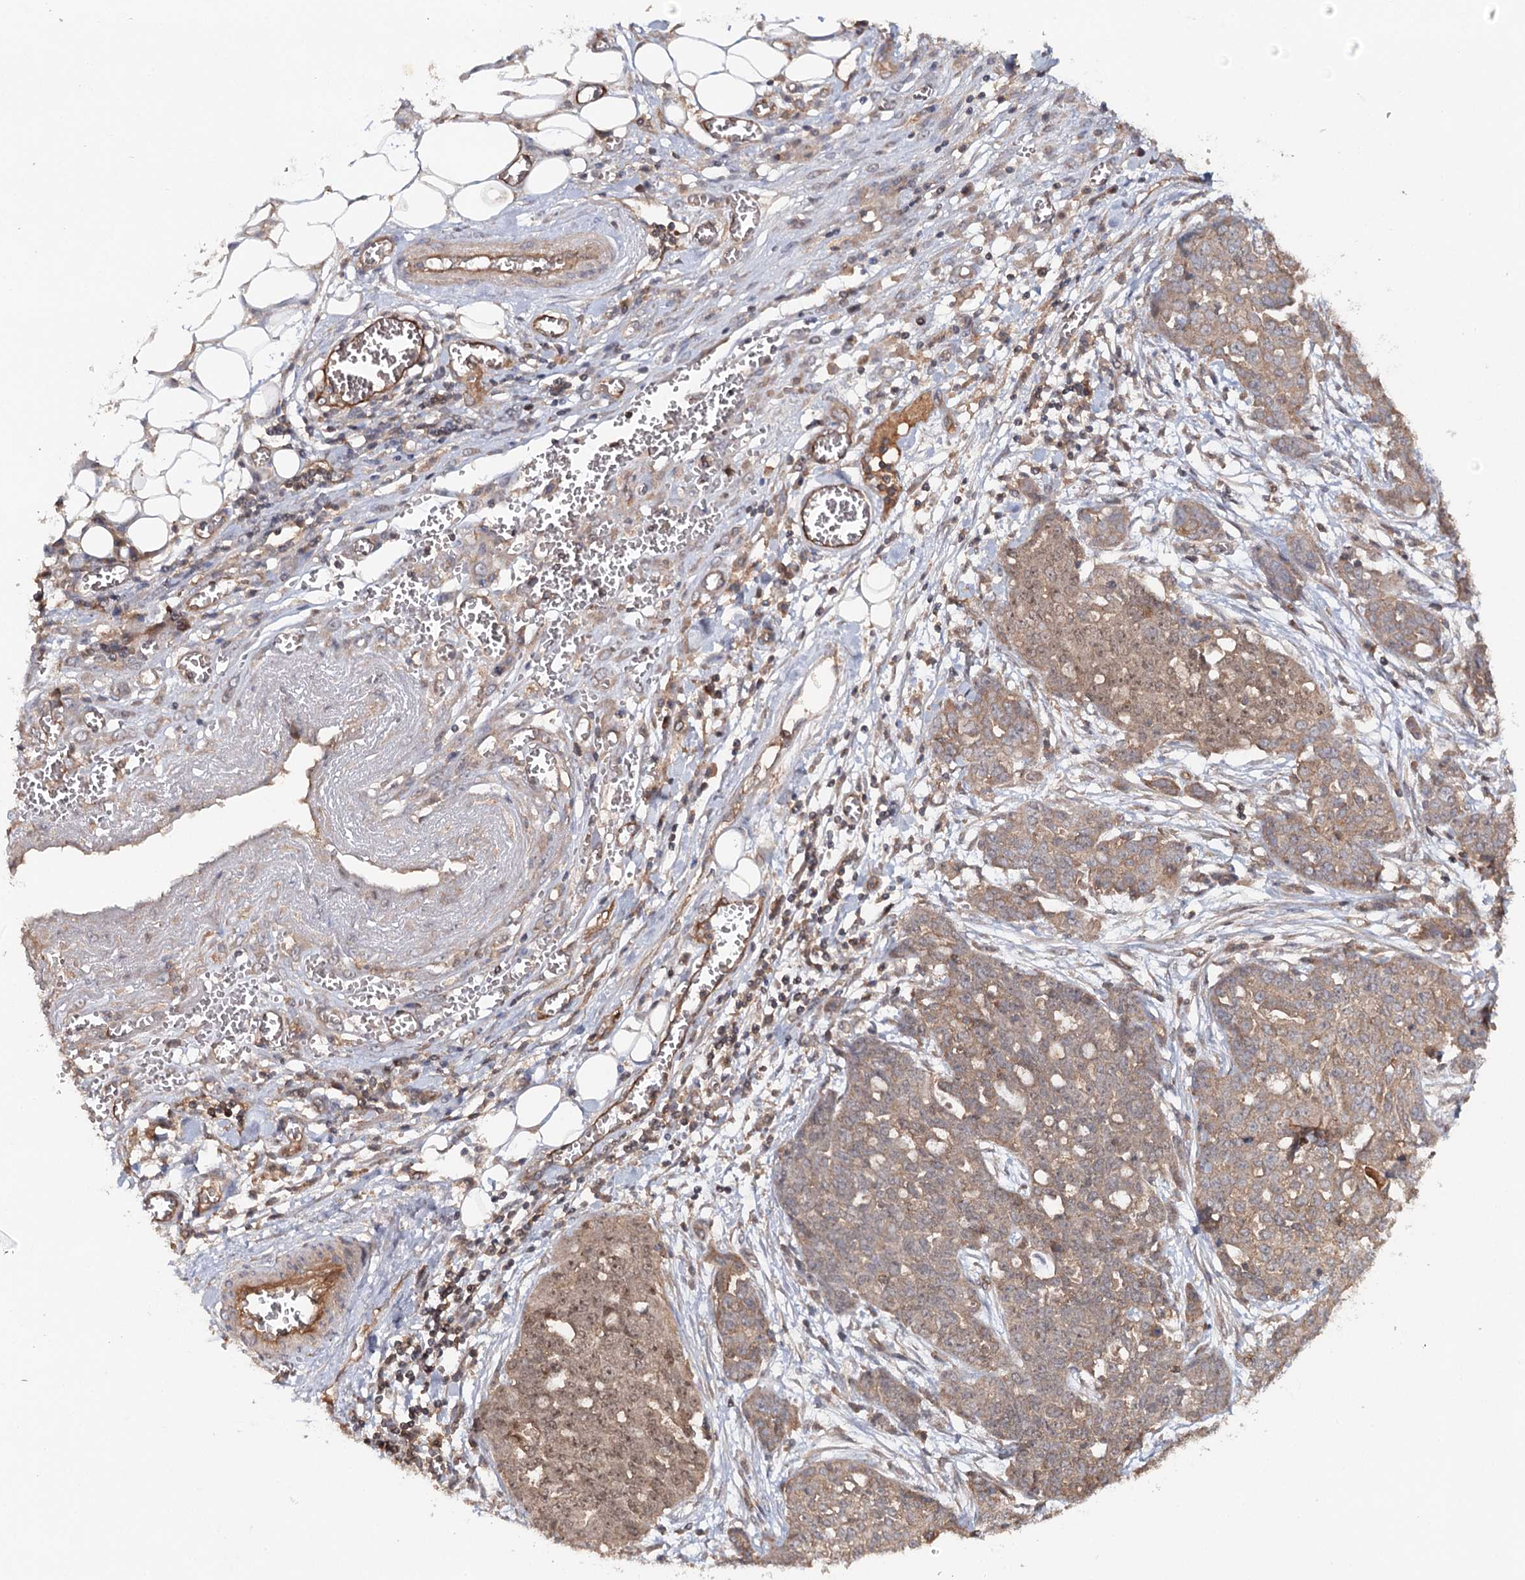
{"staining": {"intensity": "moderate", "quantity": "25%-75%", "location": "cytoplasmic/membranous,nuclear"}, "tissue": "ovarian cancer", "cell_type": "Tumor cells", "image_type": "cancer", "snomed": [{"axis": "morphology", "description": "Cystadenocarcinoma, serous, NOS"}, {"axis": "topography", "description": "Soft tissue"}, {"axis": "topography", "description": "Ovary"}], "caption": "The micrograph reveals immunohistochemical staining of serous cystadenocarcinoma (ovarian). There is moderate cytoplasmic/membranous and nuclear staining is present in approximately 25%-75% of tumor cells. (DAB IHC with brightfield microscopy, high magnification).", "gene": "BCR", "patient": {"sex": "female", "age": 57}}